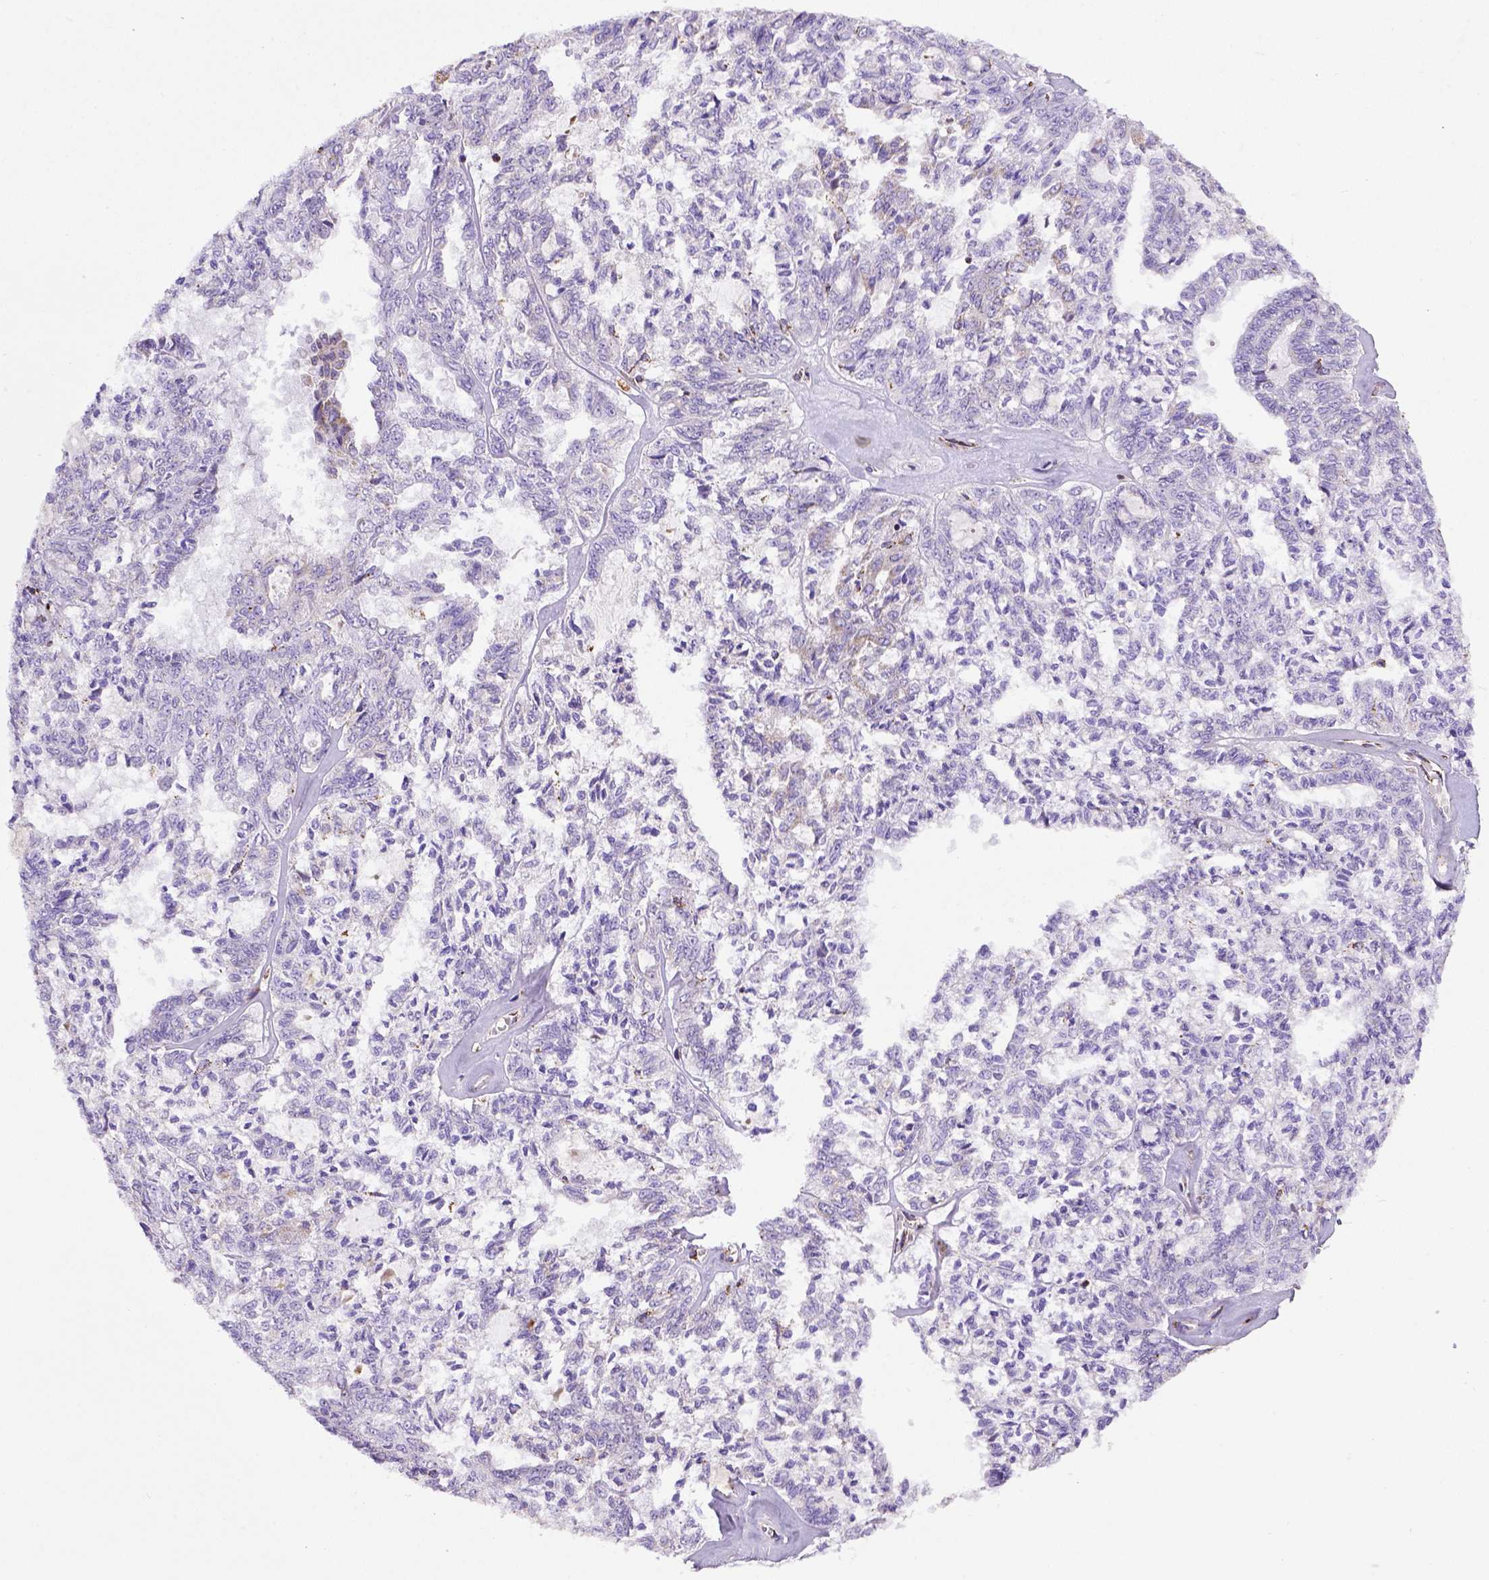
{"staining": {"intensity": "negative", "quantity": "none", "location": "none"}, "tissue": "ovarian cancer", "cell_type": "Tumor cells", "image_type": "cancer", "snomed": [{"axis": "morphology", "description": "Cystadenocarcinoma, serous, NOS"}, {"axis": "topography", "description": "Ovary"}], "caption": "DAB (3,3'-diaminobenzidine) immunohistochemical staining of ovarian serous cystadenocarcinoma demonstrates no significant expression in tumor cells.", "gene": "MT-CO1", "patient": {"sex": "female", "age": 71}}